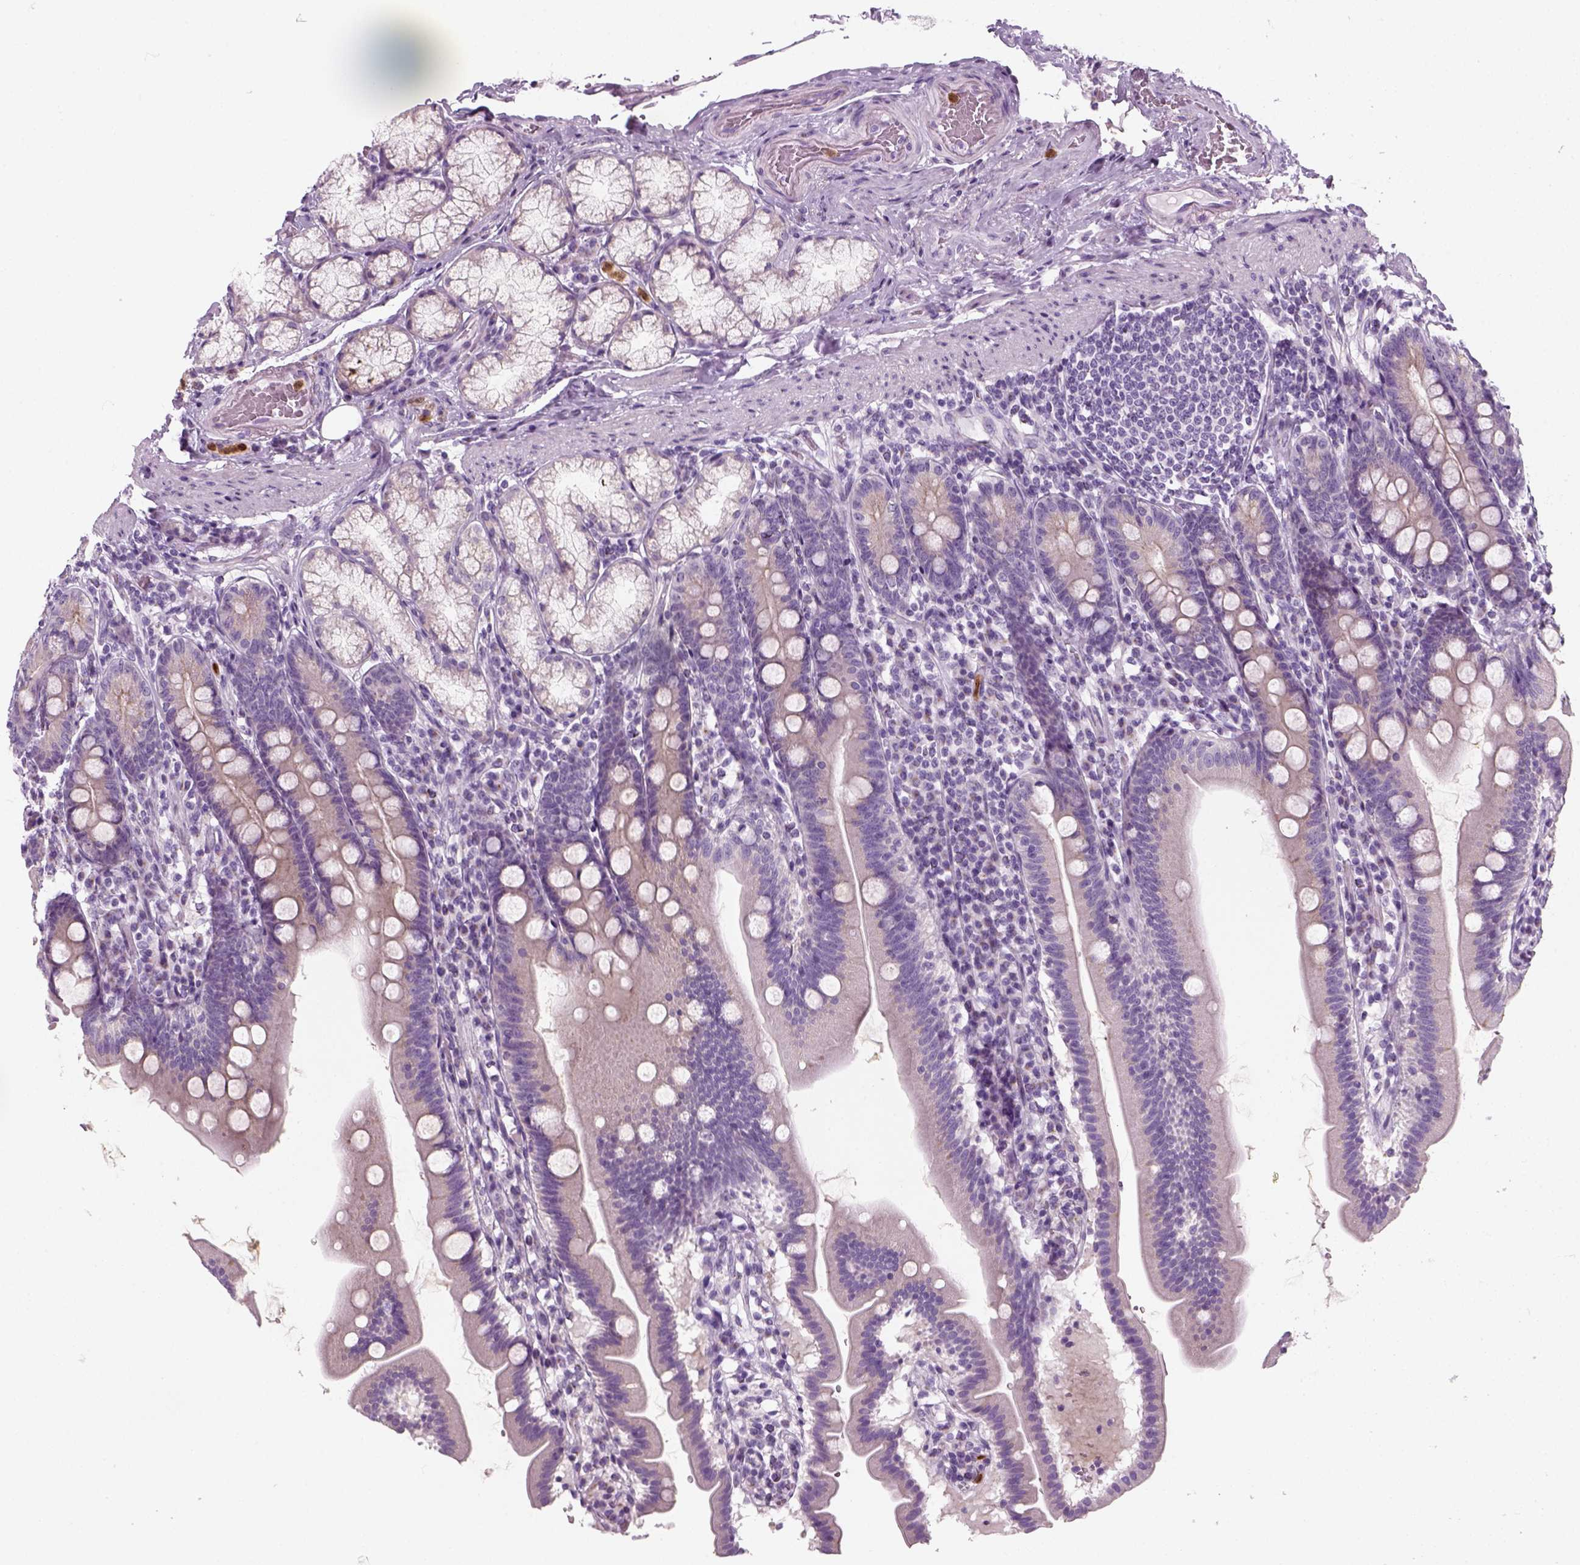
{"staining": {"intensity": "negative", "quantity": "none", "location": "none"}, "tissue": "duodenum", "cell_type": "Glandular cells", "image_type": "normal", "snomed": [{"axis": "morphology", "description": "Normal tissue, NOS"}, {"axis": "topography", "description": "Duodenum"}], "caption": "Micrograph shows no significant protein positivity in glandular cells of benign duodenum. Brightfield microscopy of IHC stained with DAB (brown) and hematoxylin (blue), captured at high magnification.", "gene": "IL4", "patient": {"sex": "female", "age": 67}}